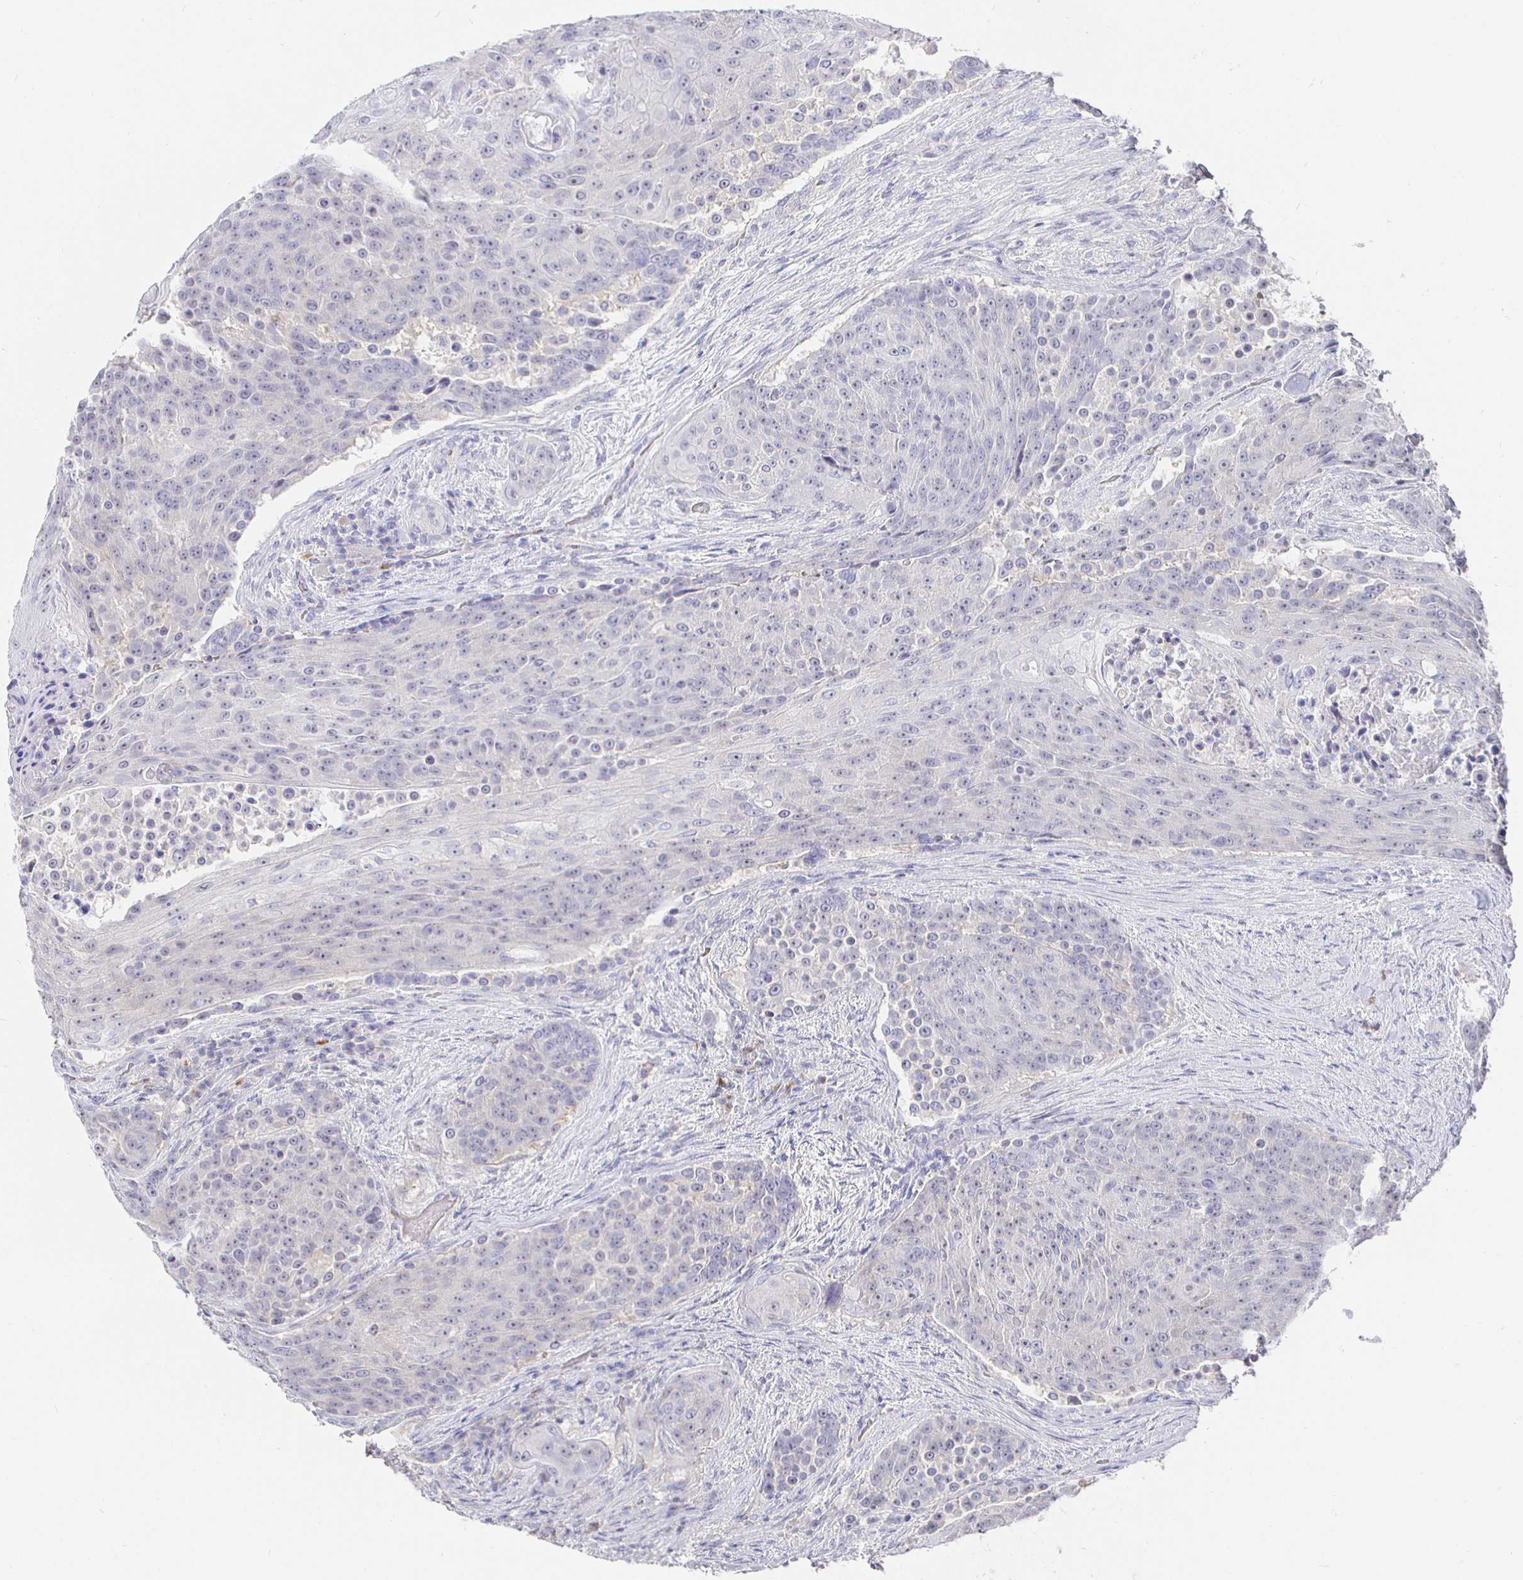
{"staining": {"intensity": "negative", "quantity": "none", "location": "none"}, "tissue": "urothelial cancer", "cell_type": "Tumor cells", "image_type": "cancer", "snomed": [{"axis": "morphology", "description": "Urothelial carcinoma, High grade"}, {"axis": "topography", "description": "Urinary bladder"}], "caption": "Tumor cells show no significant protein positivity in urothelial cancer.", "gene": "LRRC23", "patient": {"sex": "female", "age": 63}}